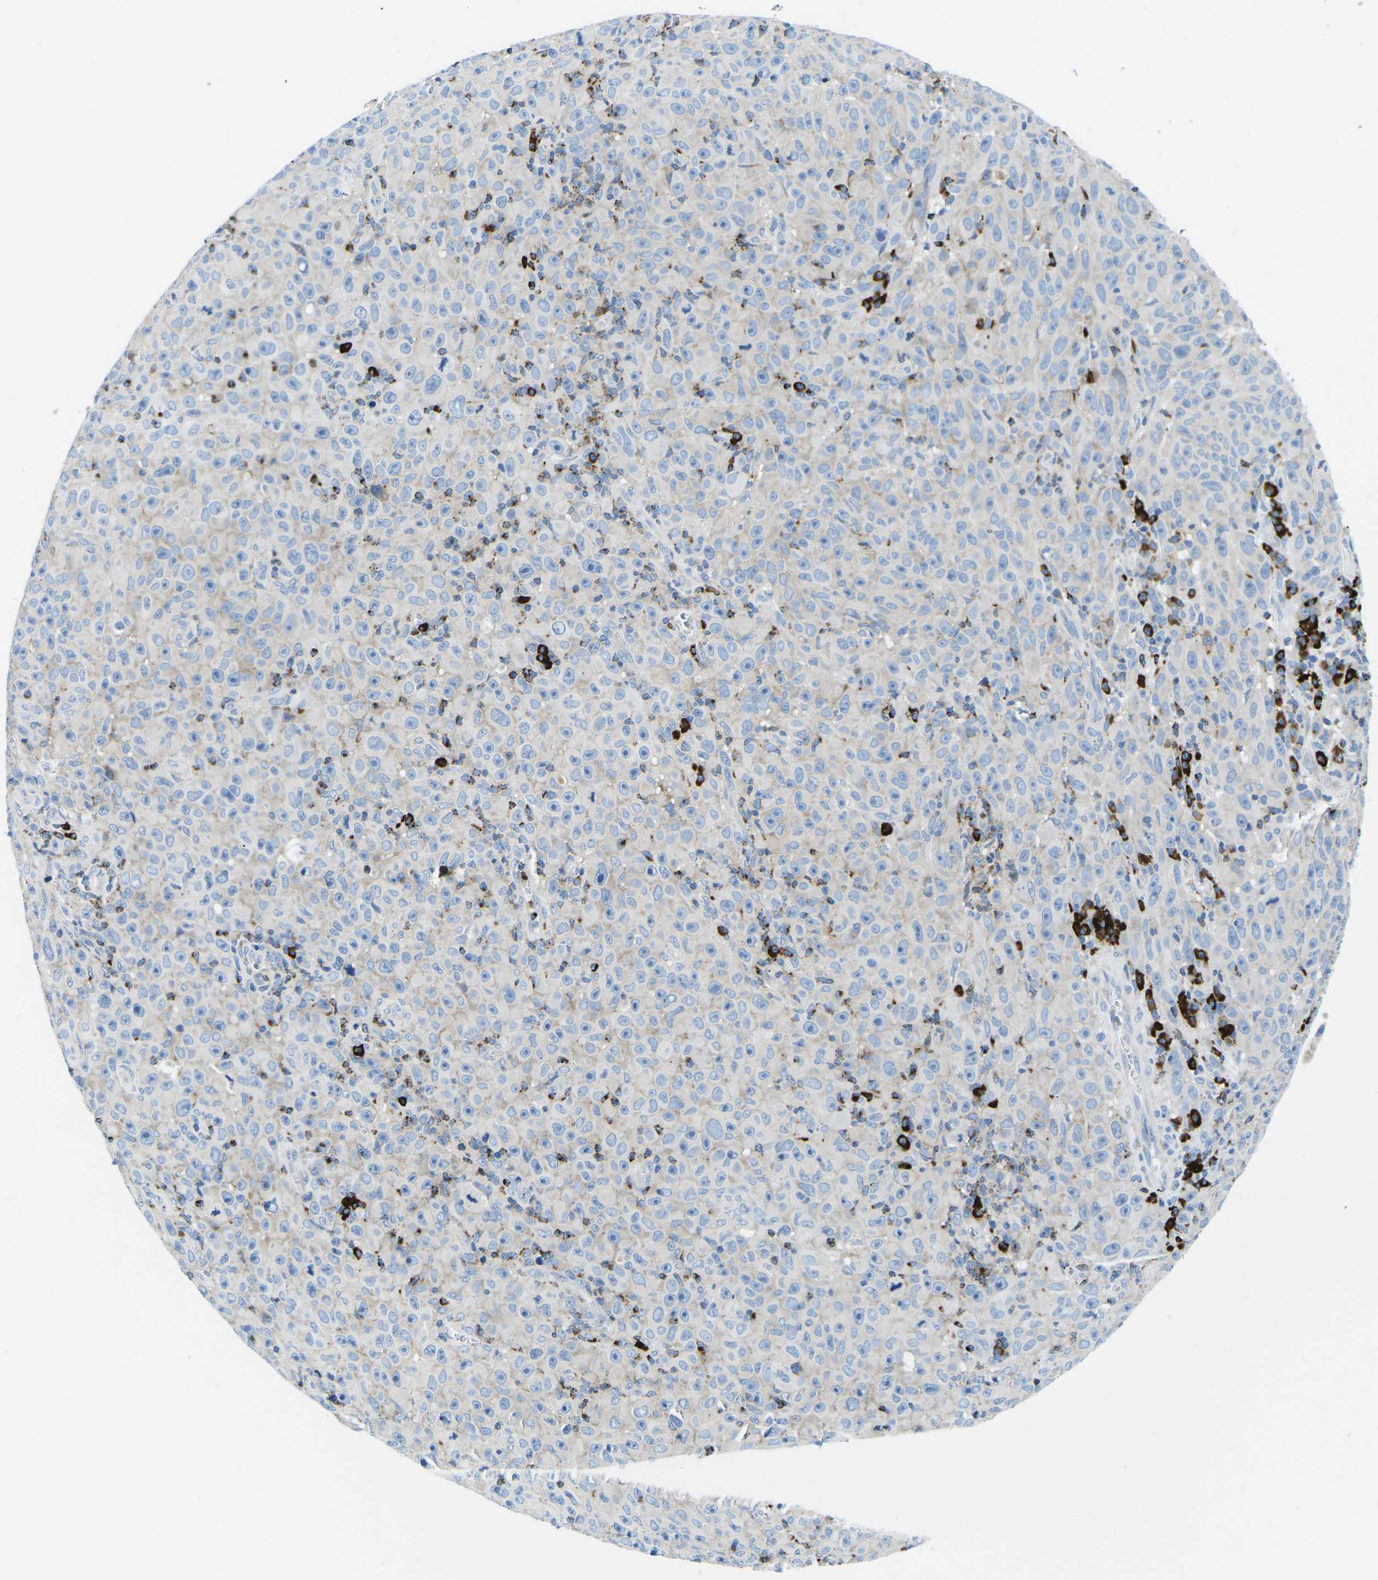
{"staining": {"intensity": "negative", "quantity": "none", "location": "none"}, "tissue": "melanoma", "cell_type": "Tumor cells", "image_type": "cancer", "snomed": [{"axis": "morphology", "description": "Malignant melanoma, NOS"}, {"axis": "topography", "description": "Skin"}], "caption": "Micrograph shows no protein positivity in tumor cells of malignant melanoma tissue. The staining was performed using DAB to visualize the protein expression in brown, while the nuclei were stained in blue with hematoxylin (Magnification: 20x).", "gene": "MC4R", "patient": {"sex": "female", "age": 82}}